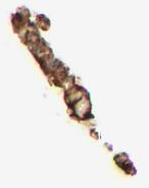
{"staining": {"intensity": "strong", "quantity": ">75%", "location": "cytoplasmic/membranous"}, "tissue": "spleen", "cell_type": "Cells in red pulp", "image_type": "normal", "snomed": [{"axis": "morphology", "description": "Normal tissue, NOS"}, {"axis": "topography", "description": "Spleen"}], "caption": "Immunohistochemistry (IHC) of normal spleen exhibits high levels of strong cytoplasmic/membranous expression in approximately >75% of cells in red pulp. (Brightfield microscopy of DAB IHC at high magnification).", "gene": "ACTB", "patient": {"sex": "female", "age": 43}}